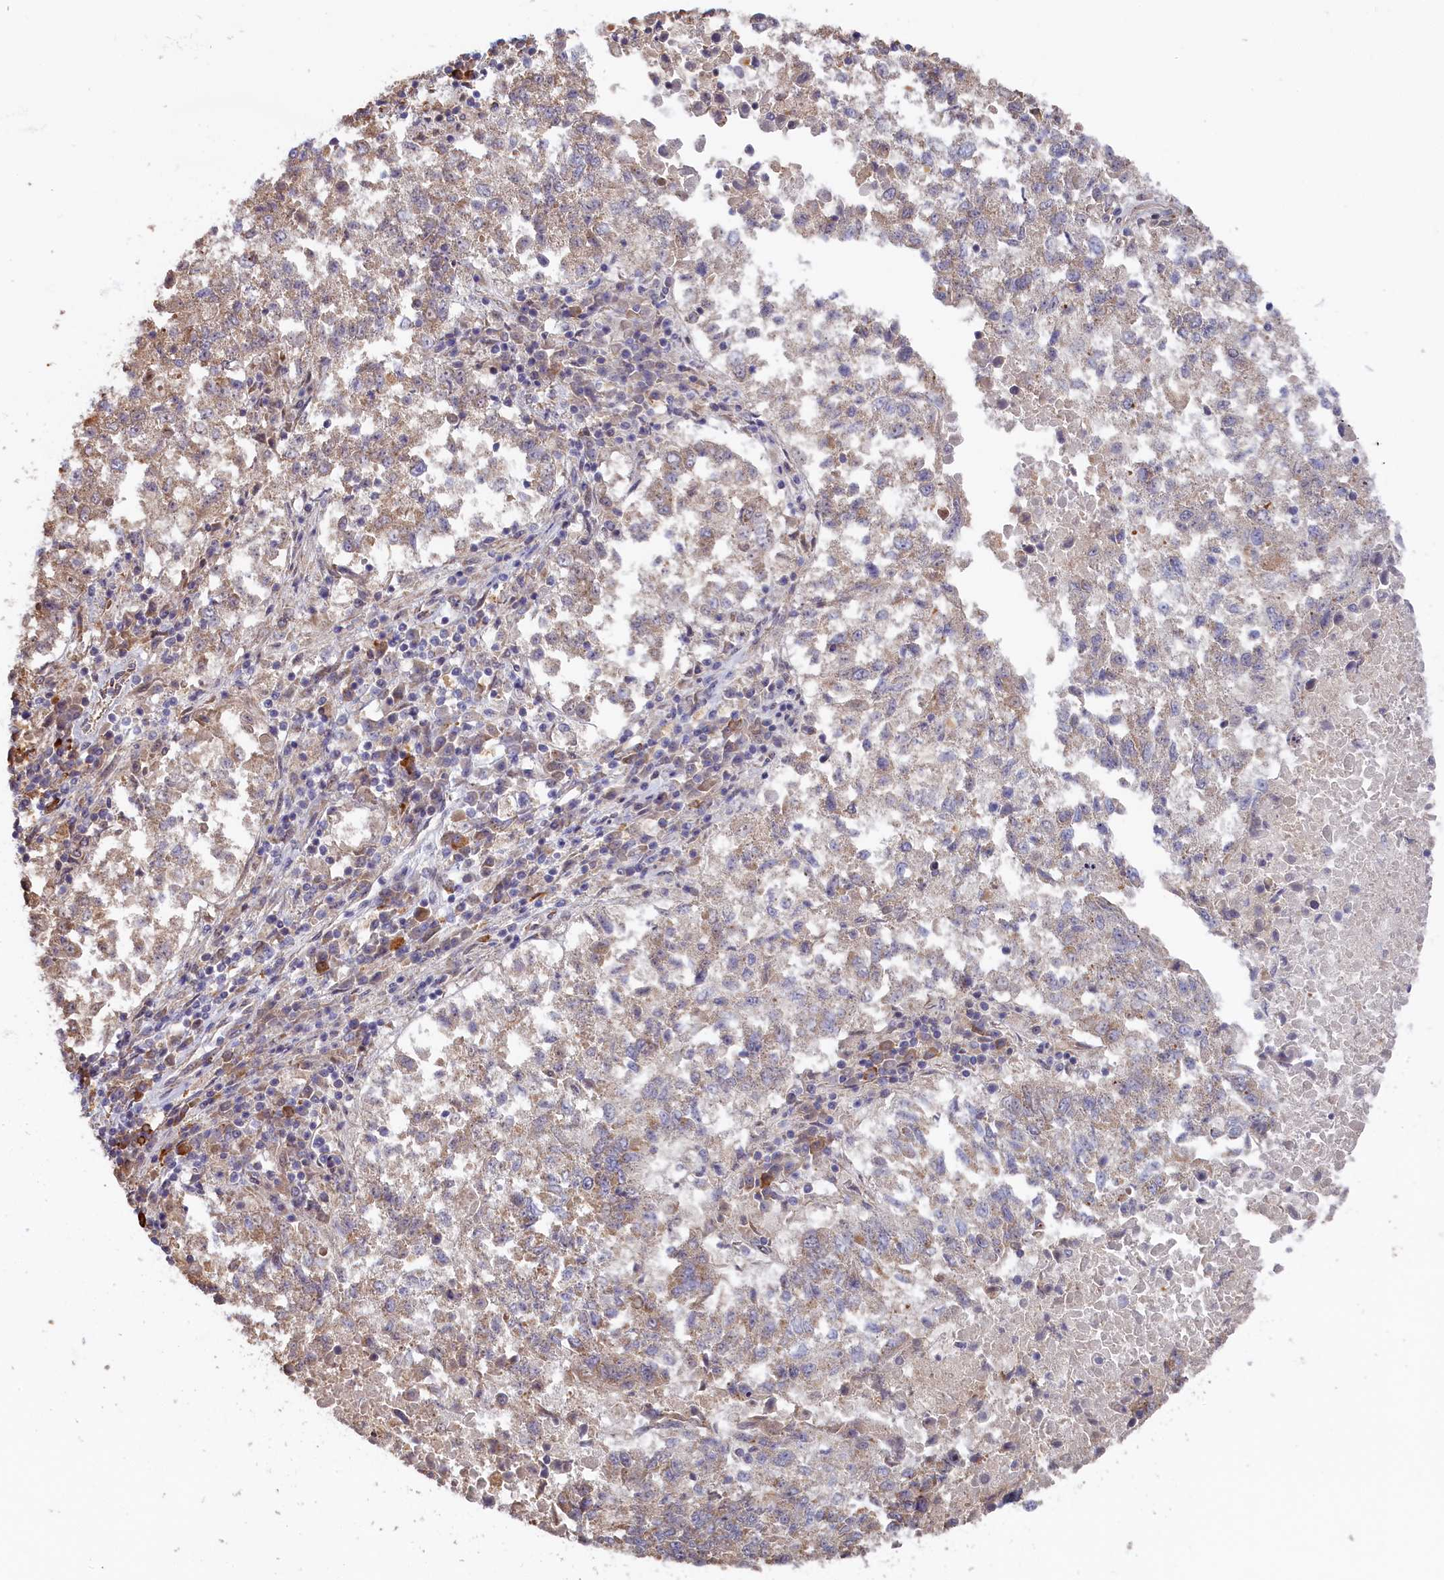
{"staining": {"intensity": "weak", "quantity": "25%-75%", "location": "cytoplasmic/membranous"}, "tissue": "lung cancer", "cell_type": "Tumor cells", "image_type": "cancer", "snomed": [{"axis": "morphology", "description": "Squamous cell carcinoma, NOS"}, {"axis": "topography", "description": "Lung"}], "caption": "This is a micrograph of immunohistochemistry staining of squamous cell carcinoma (lung), which shows weak staining in the cytoplasmic/membranous of tumor cells.", "gene": "CEP44", "patient": {"sex": "male", "age": 73}}